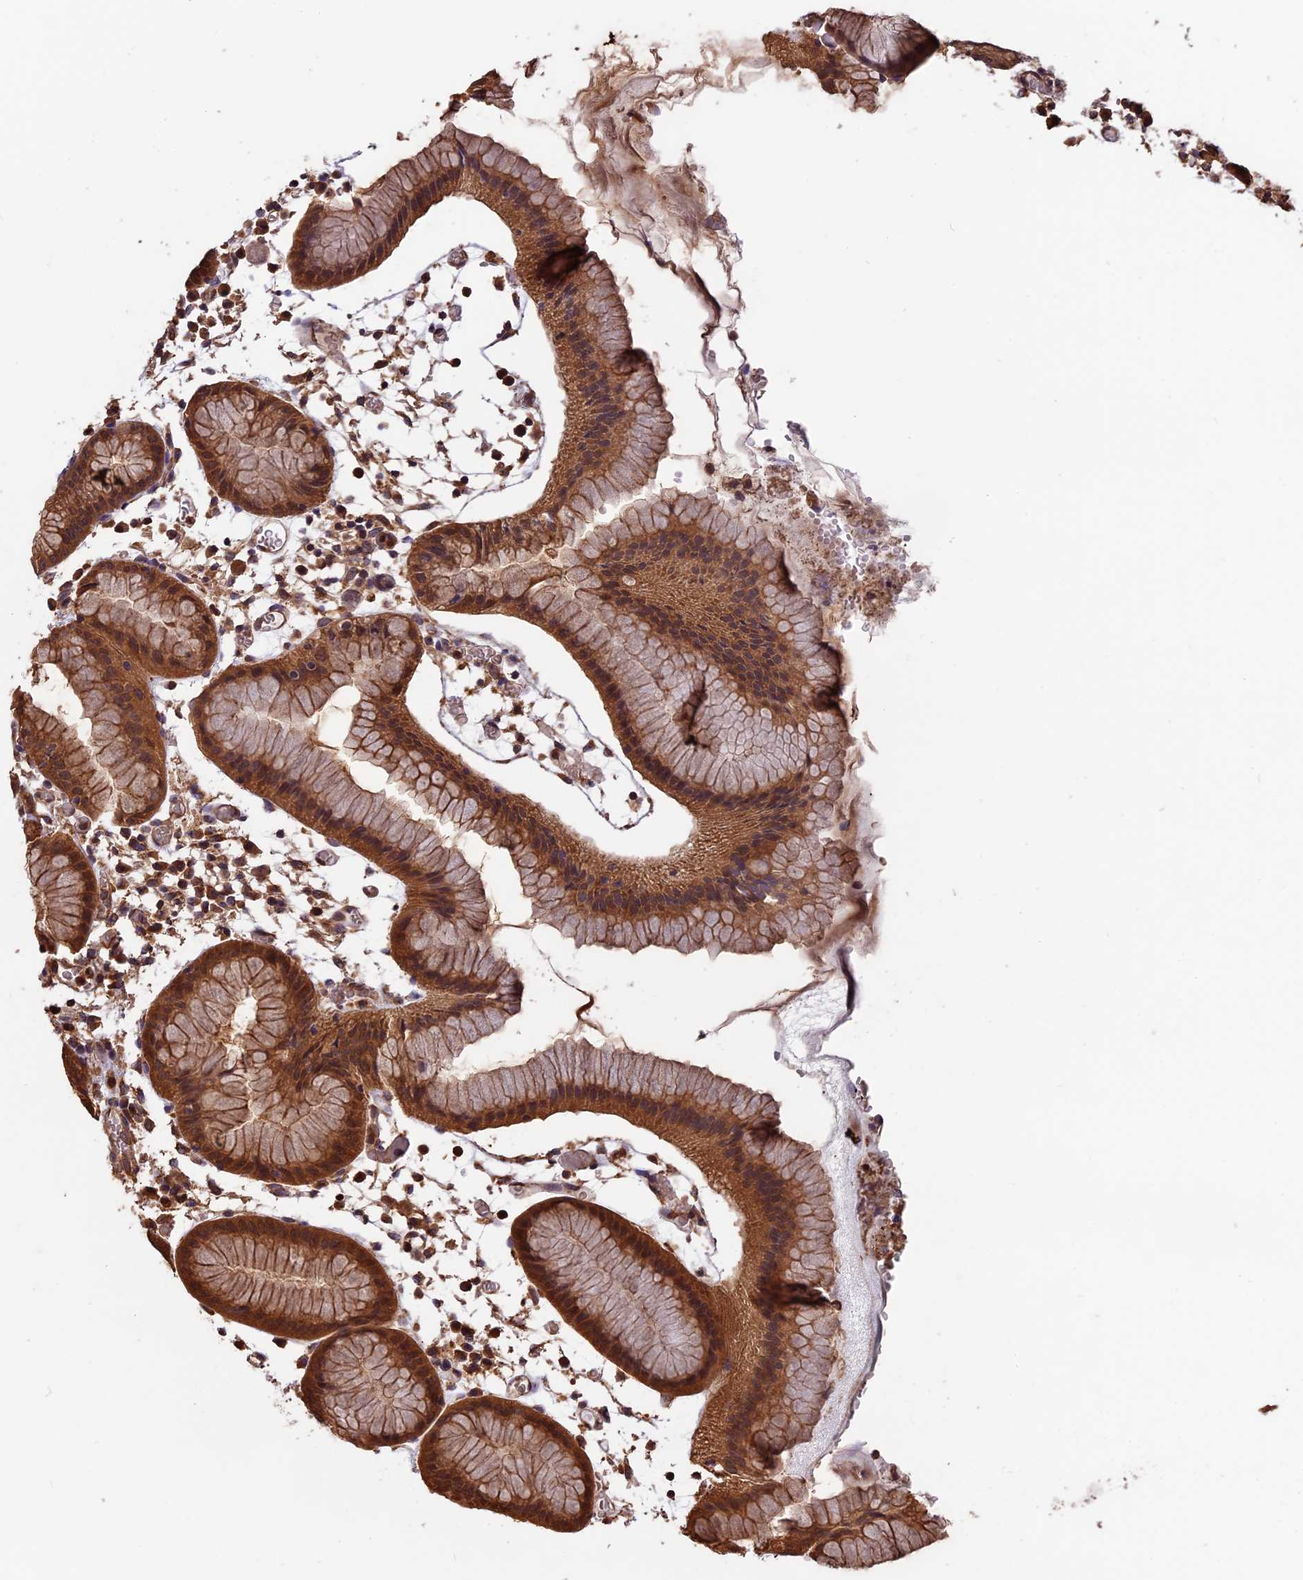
{"staining": {"intensity": "strong", "quantity": ">75%", "location": "cytoplasmic/membranous"}, "tissue": "stomach", "cell_type": "Glandular cells", "image_type": "normal", "snomed": [{"axis": "morphology", "description": "Normal tissue, NOS"}, {"axis": "topography", "description": "Stomach"}, {"axis": "topography", "description": "Stomach, lower"}], "caption": "Protein staining by immunohistochemistry (IHC) exhibits strong cytoplasmic/membranous staining in about >75% of glandular cells in normal stomach. (DAB = brown stain, brightfield microscopy at high magnification).", "gene": "CHMP2A", "patient": {"sex": "female", "age": 75}}